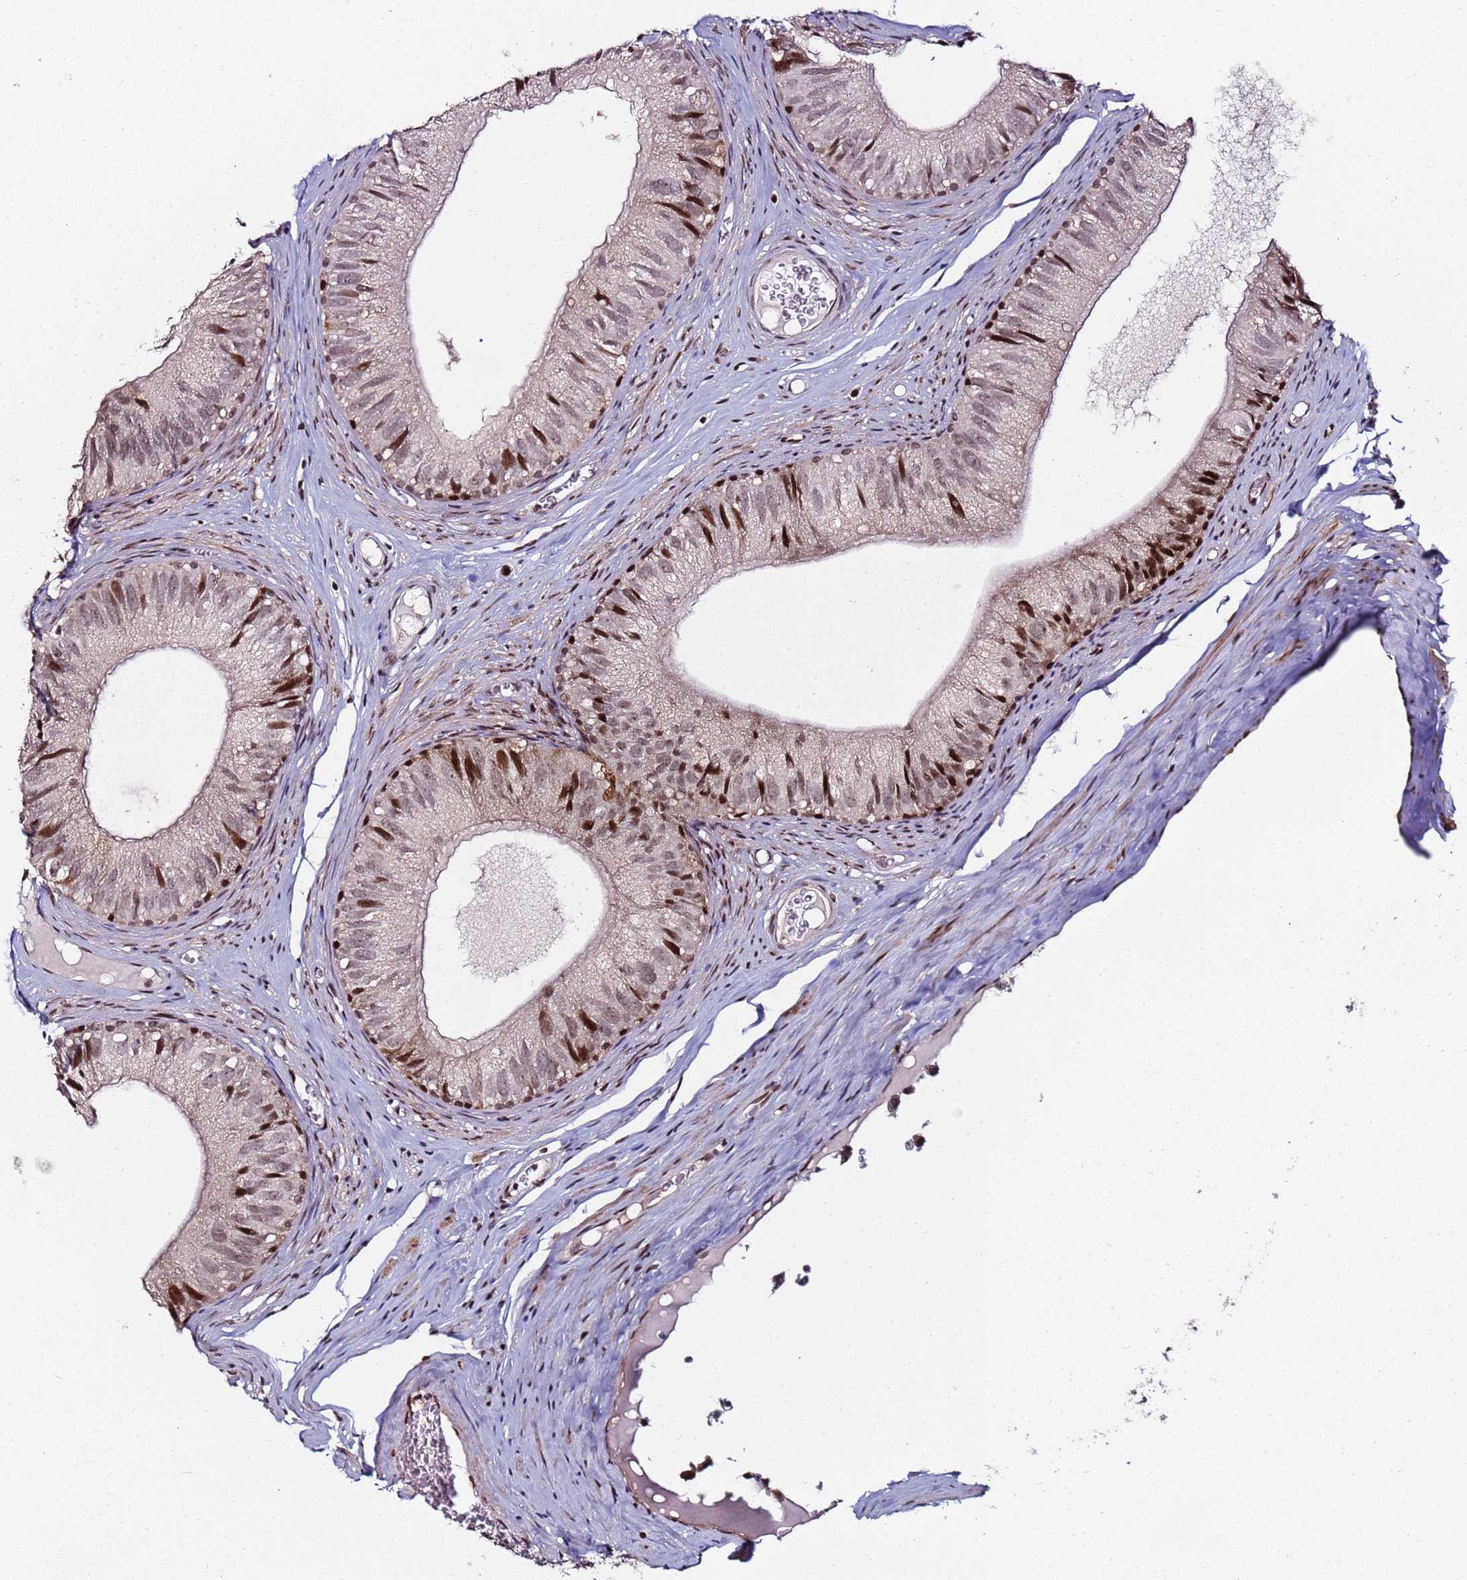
{"staining": {"intensity": "strong", "quantity": "<25%", "location": "nuclear"}, "tissue": "epididymis", "cell_type": "Glandular cells", "image_type": "normal", "snomed": [{"axis": "morphology", "description": "Normal tissue, NOS"}, {"axis": "topography", "description": "Epididymis"}], "caption": "Brown immunohistochemical staining in normal epididymis shows strong nuclear expression in about <25% of glandular cells.", "gene": "PPM1H", "patient": {"sex": "male", "age": 36}}